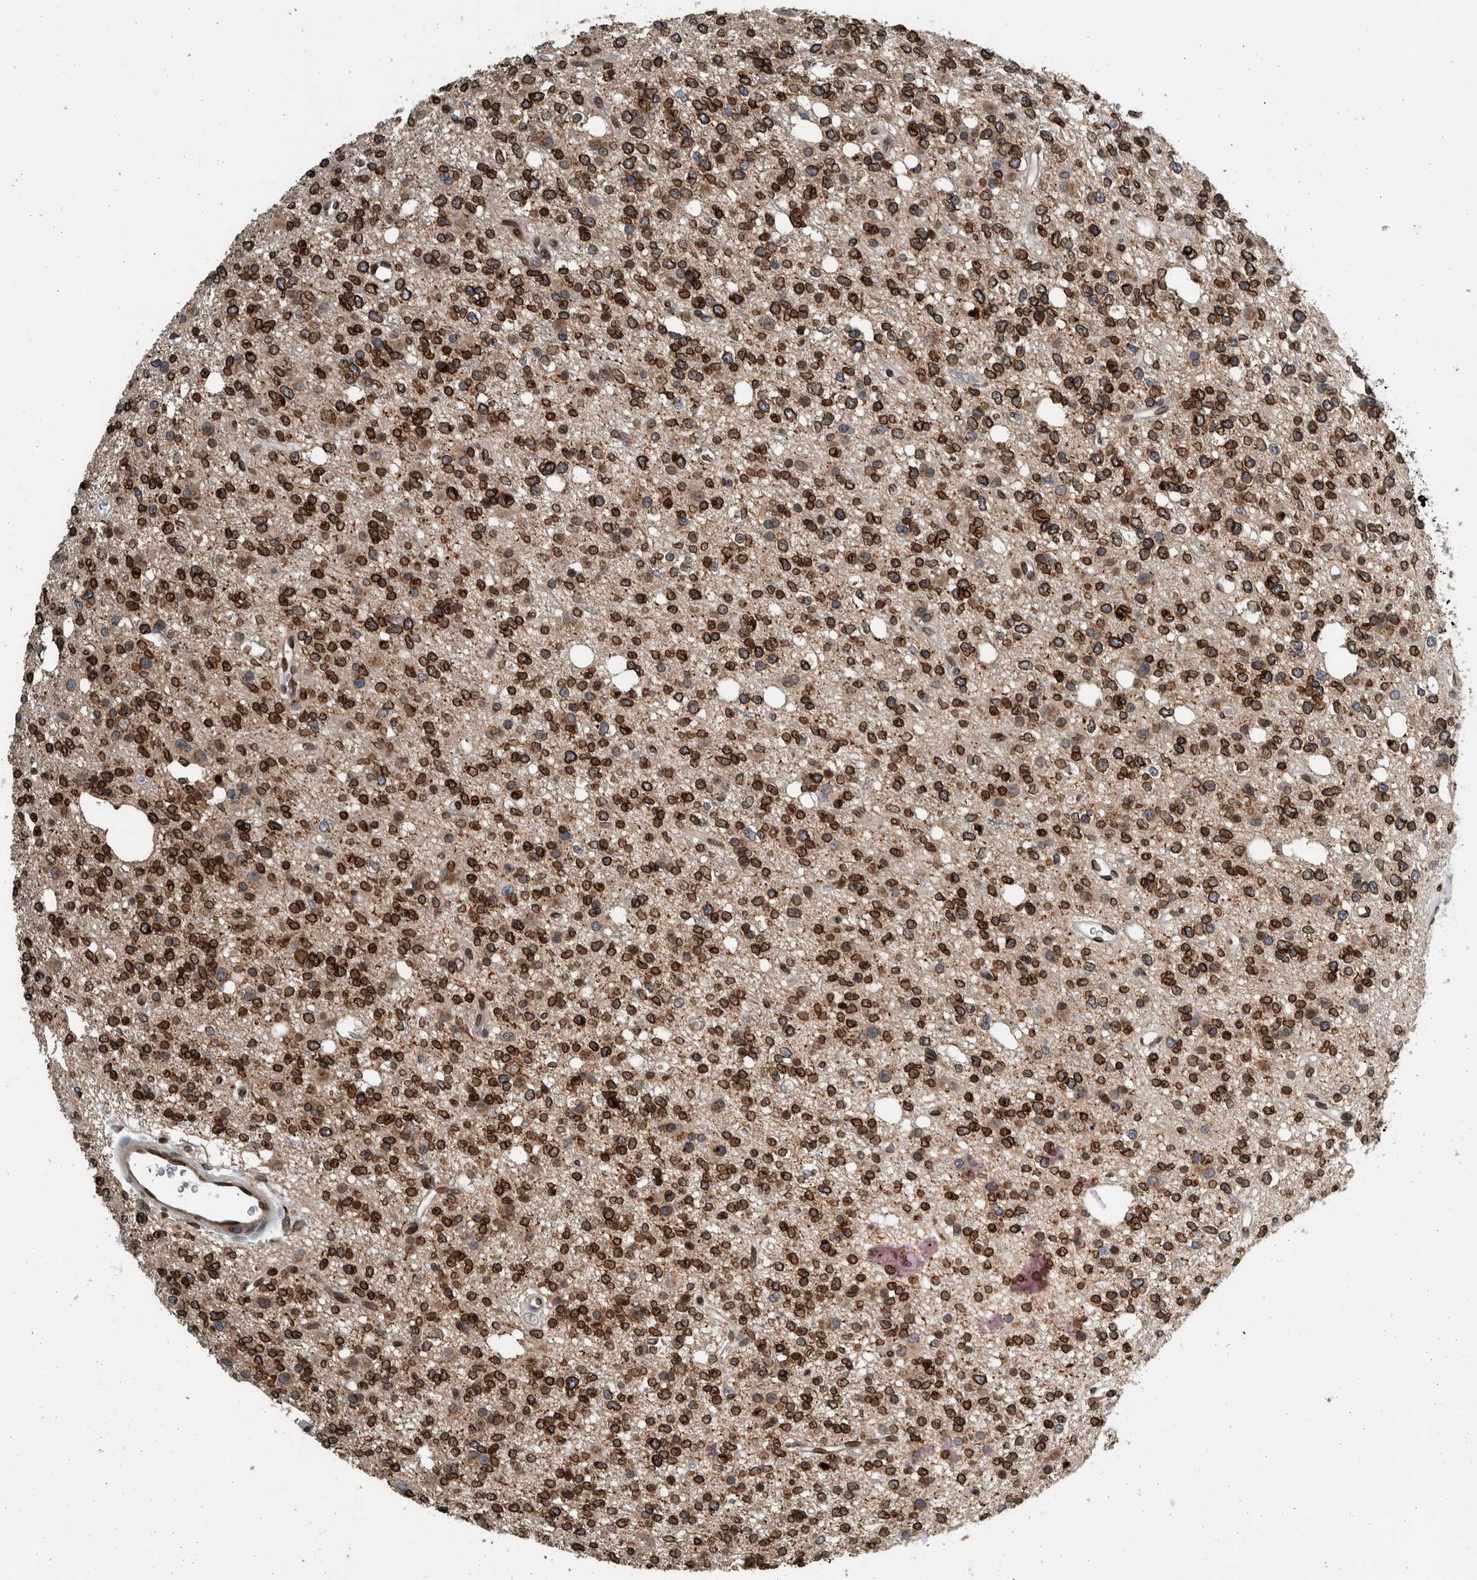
{"staining": {"intensity": "strong", "quantity": ">75%", "location": "cytoplasmic/membranous,nuclear"}, "tissue": "glioma", "cell_type": "Tumor cells", "image_type": "cancer", "snomed": [{"axis": "morphology", "description": "Glioma, malignant, High grade"}, {"axis": "topography", "description": "Brain"}], "caption": "Human glioma stained with a brown dye shows strong cytoplasmic/membranous and nuclear positive staining in approximately >75% of tumor cells.", "gene": "FAM135B", "patient": {"sex": "female", "age": 62}}